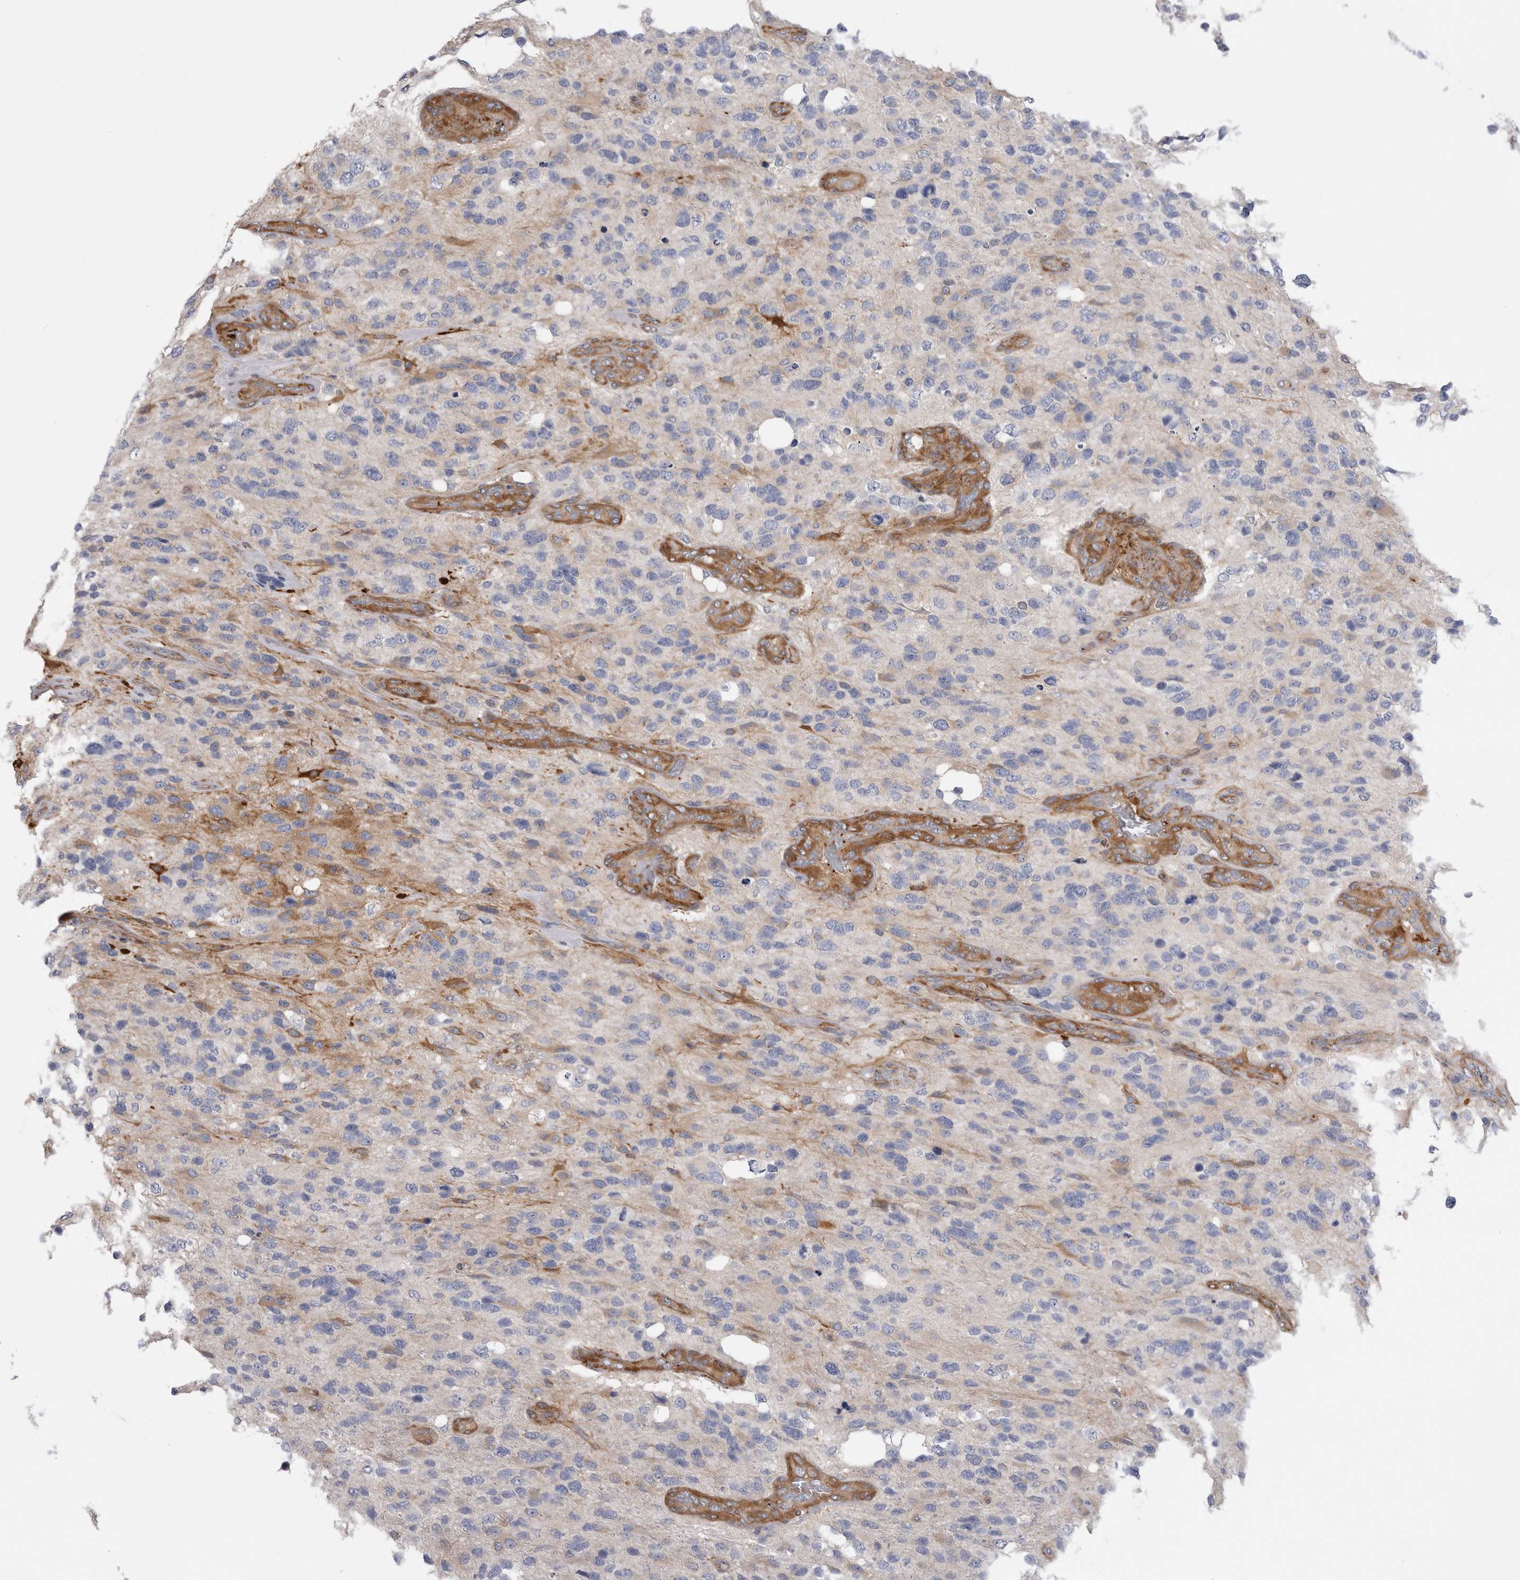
{"staining": {"intensity": "negative", "quantity": "none", "location": "none"}, "tissue": "glioma", "cell_type": "Tumor cells", "image_type": "cancer", "snomed": [{"axis": "morphology", "description": "Glioma, malignant, High grade"}, {"axis": "topography", "description": "Brain"}], "caption": "A photomicrograph of human high-grade glioma (malignant) is negative for staining in tumor cells. (Brightfield microscopy of DAB immunohistochemistry at high magnification).", "gene": "EPRS1", "patient": {"sex": "female", "age": 58}}